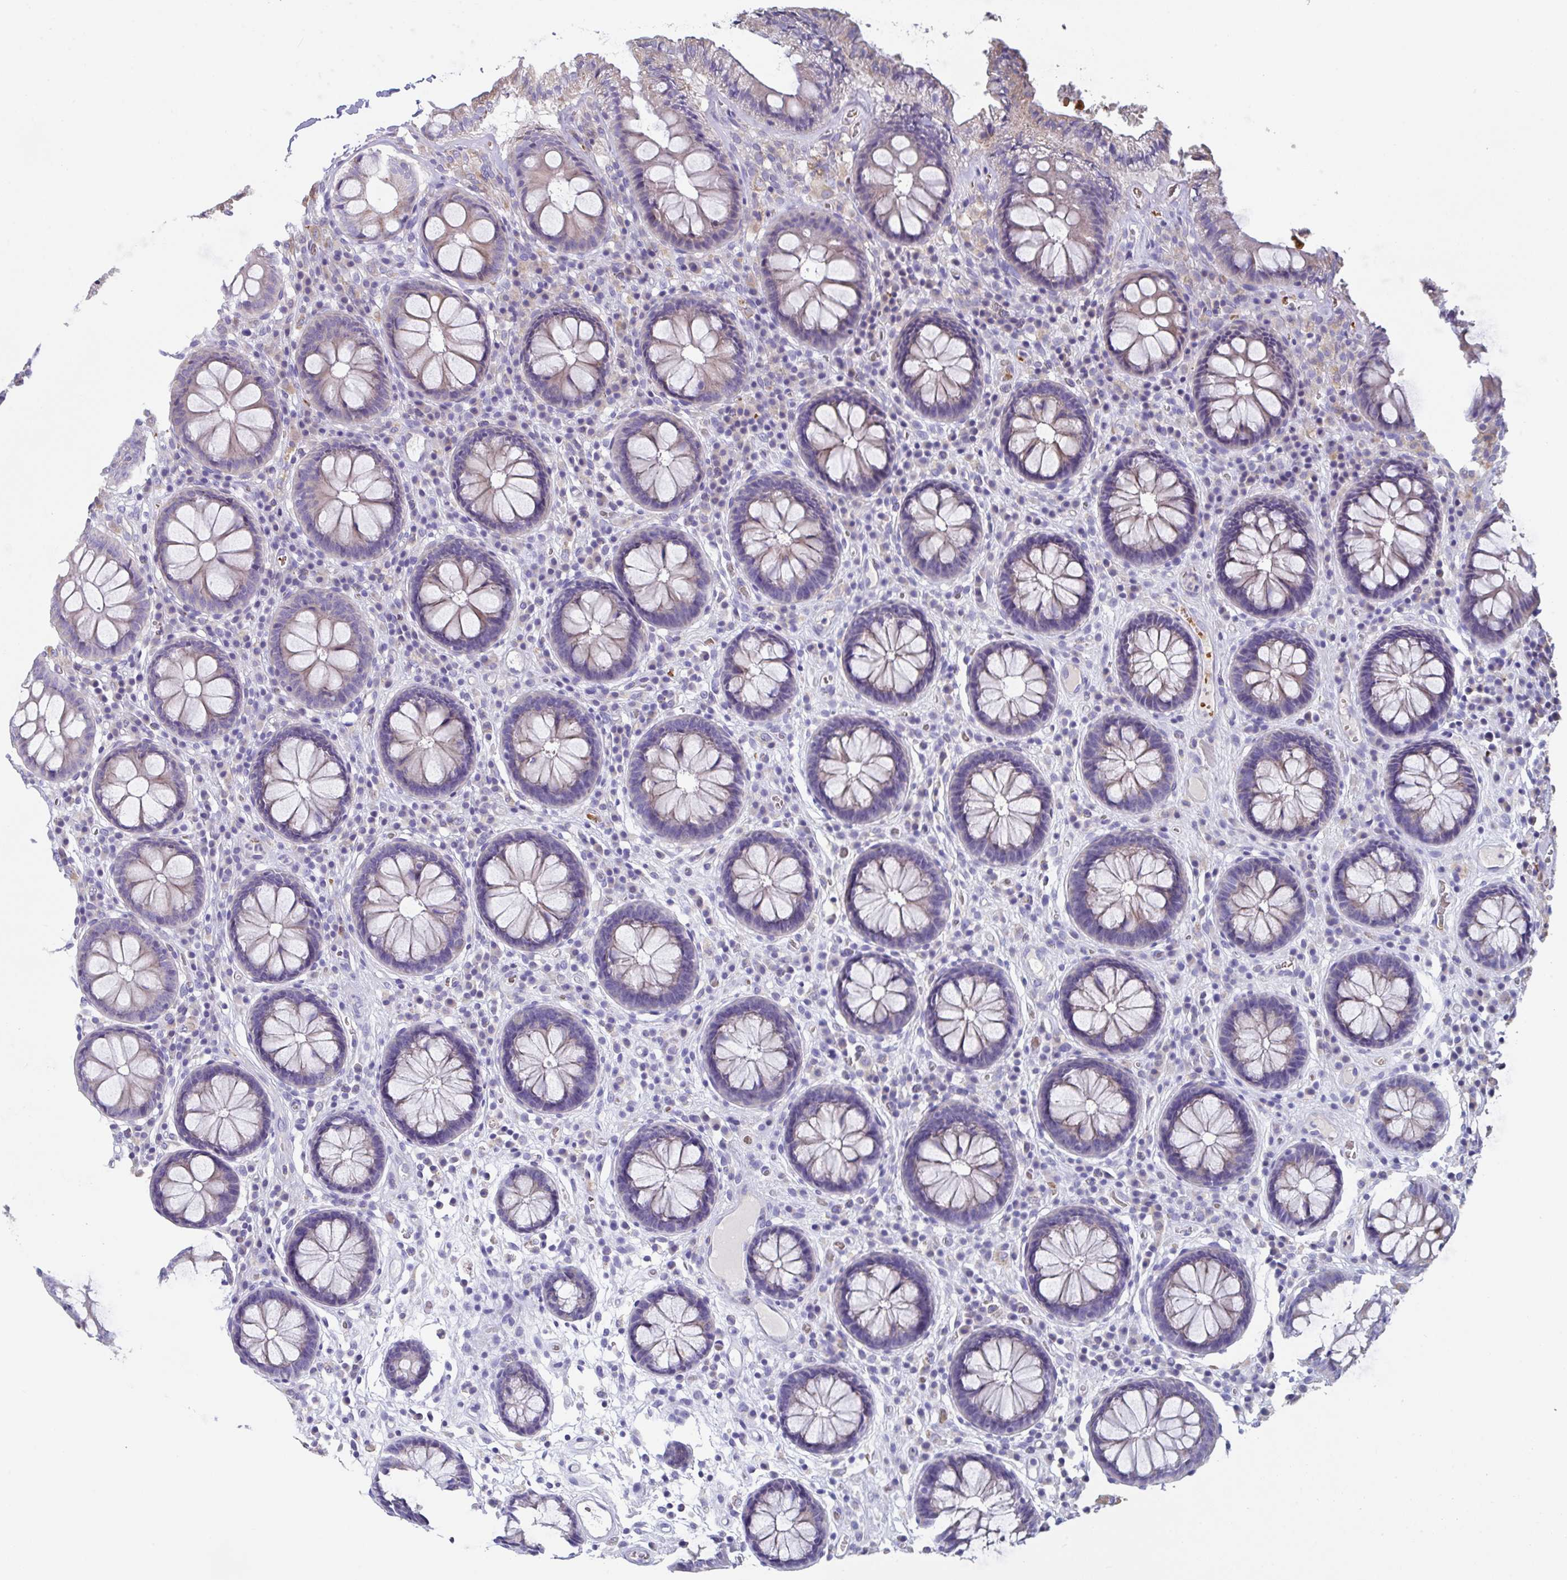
{"staining": {"intensity": "negative", "quantity": "none", "location": "none"}, "tissue": "colon", "cell_type": "Endothelial cells", "image_type": "normal", "snomed": [{"axis": "morphology", "description": "Normal tissue, NOS"}, {"axis": "topography", "description": "Colon"}, {"axis": "topography", "description": "Peripheral nerve tissue"}], "caption": "Histopathology image shows no protein staining in endothelial cells of benign colon. (IHC, brightfield microscopy, high magnification).", "gene": "TFAP2C", "patient": {"sex": "male", "age": 84}}